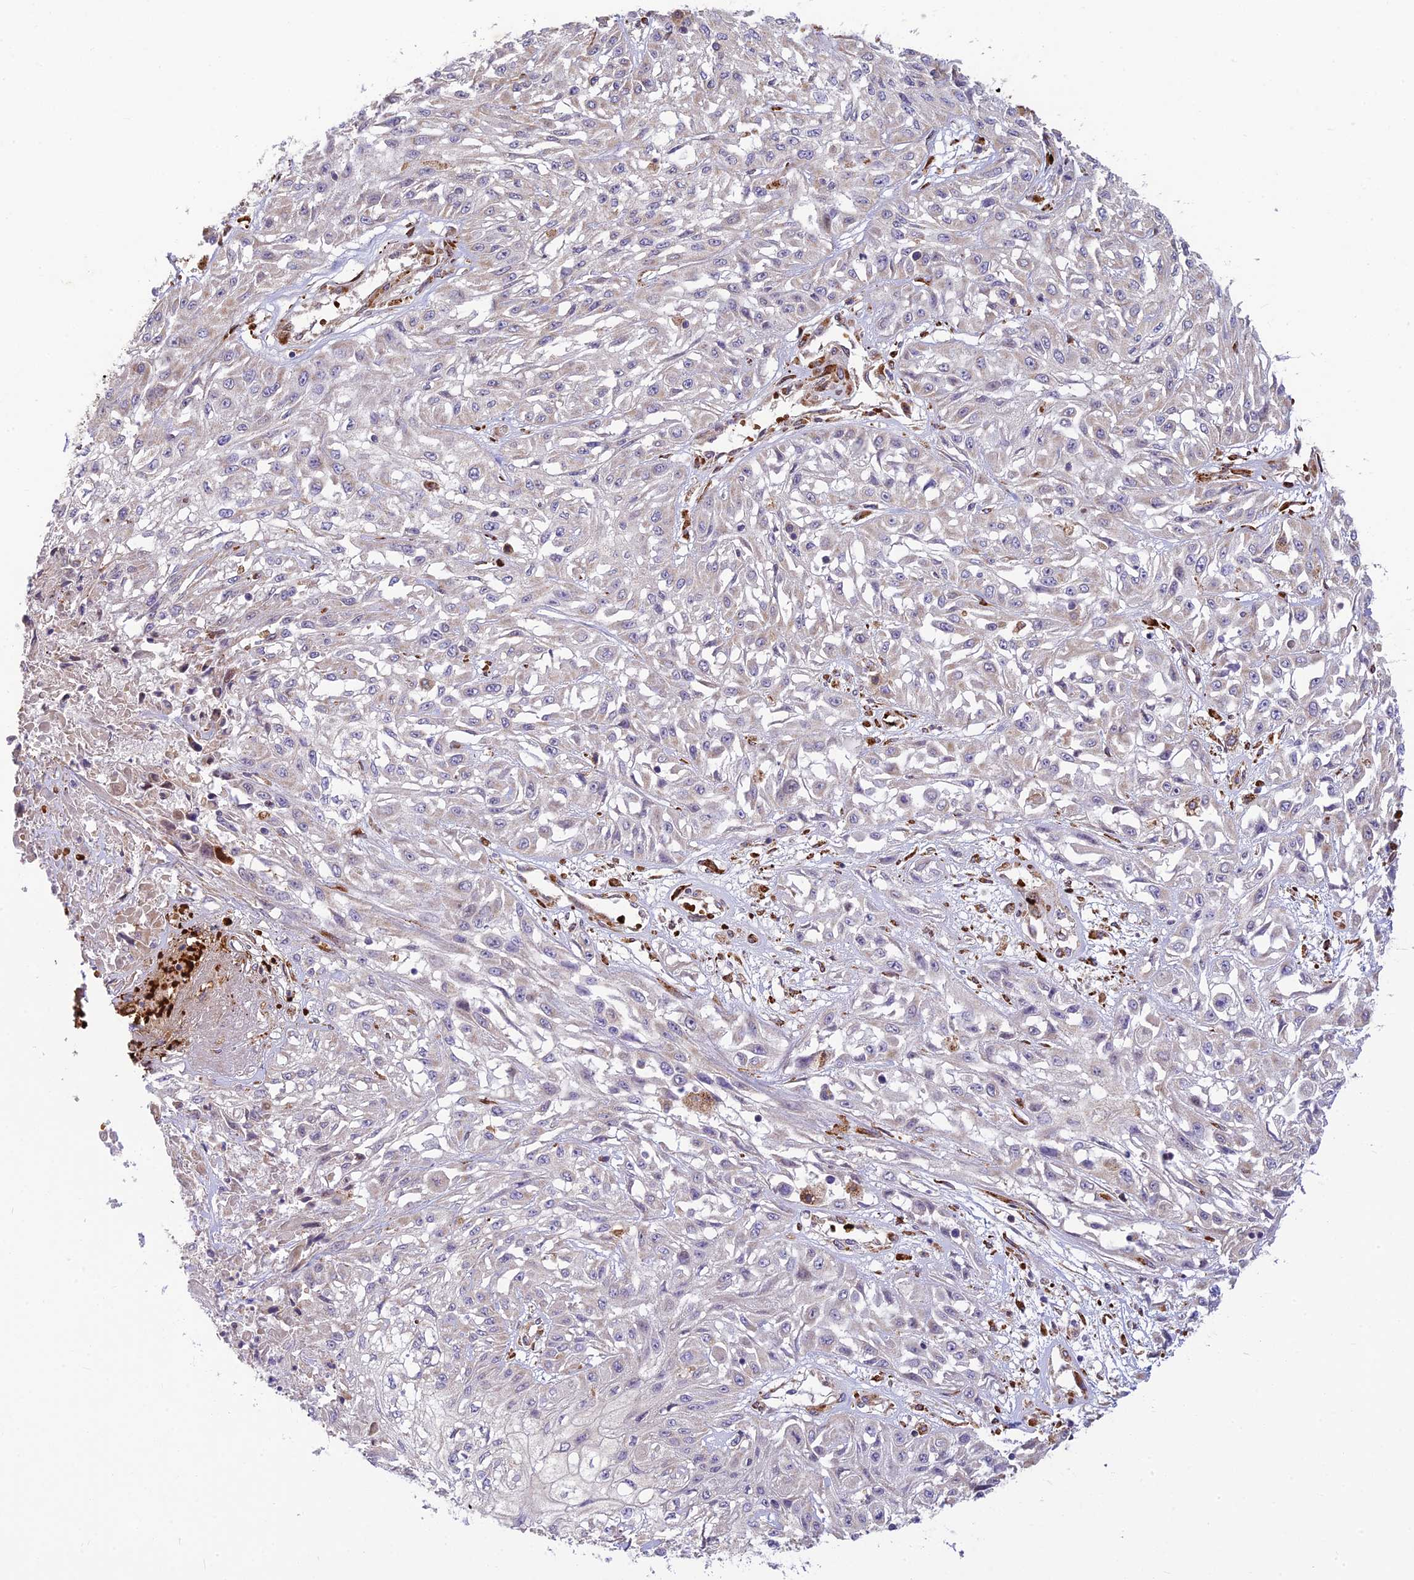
{"staining": {"intensity": "negative", "quantity": "none", "location": "none"}, "tissue": "skin cancer", "cell_type": "Tumor cells", "image_type": "cancer", "snomed": [{"axis": "morphology", "description": "Squamous cell carcinoma, NOS"}, {"axis": "morphology", "description": "Squamous cell carcinoma, metastatic, NOS"}, {"axis": "topography", "description": "Skin"}, {"axis": "topography", "description": "Lymph node"}], "caption": "Tumor cells show no significant protein staining in skin cancer (metastatic squamous cell carcinoma).", "gene": "UFSP2", "patient": {"sex": "male", "age": 75}}